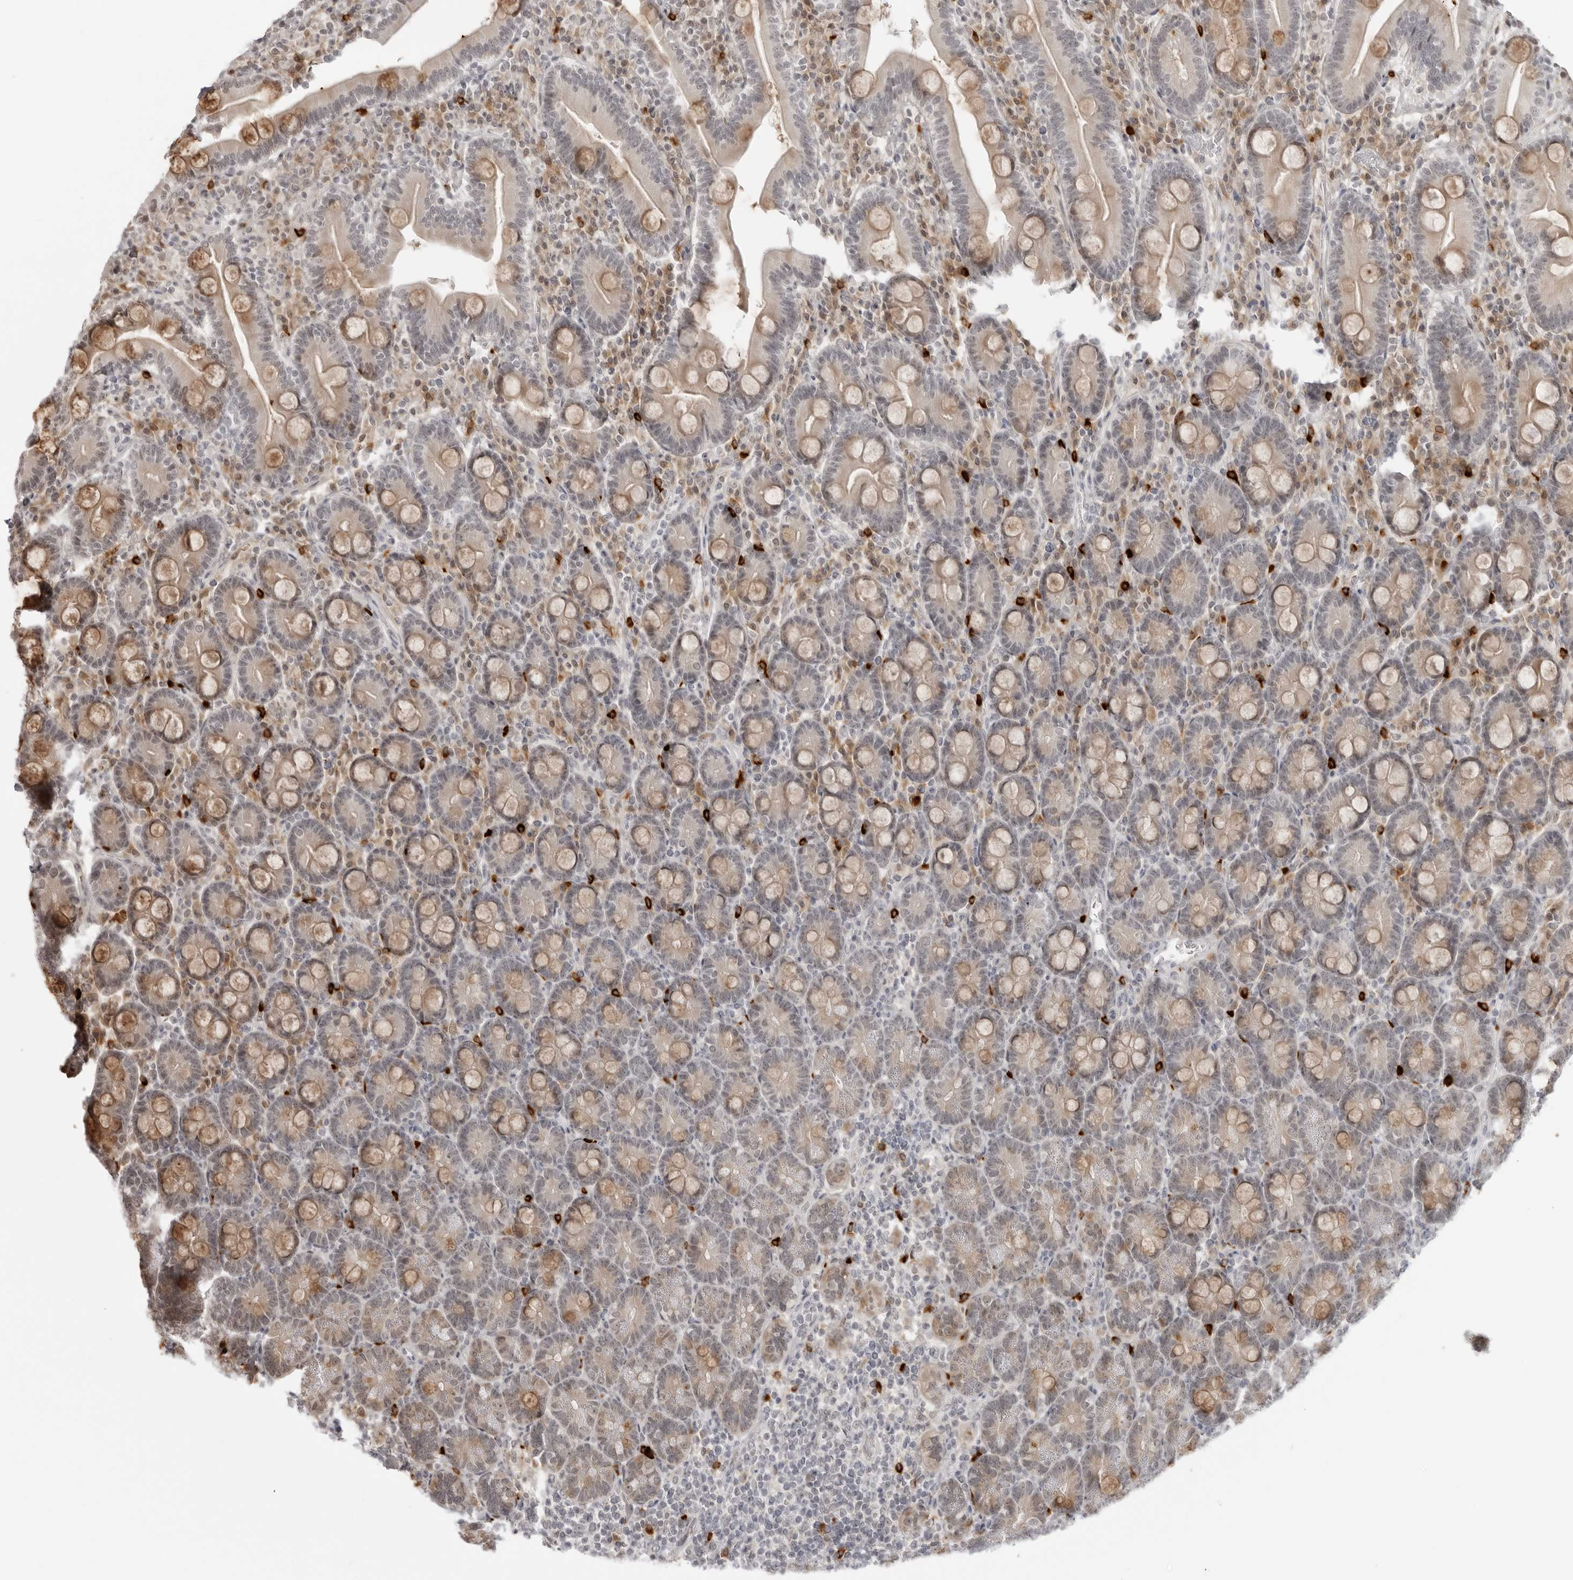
{"staining": {"intensity": "weak", "quantity": ">75%", "location": "cytoplasmic/membranous"}, "tissue": "duodenum", "cell_type": "Glandular cells", "image_type": "normal", "snomed": [{"axis": "morphology", "description": "Normal tissue, NOS"}, {"axis": "topography", "description": "Duodenum"}], "caption": "Immunohistochemistry (IHC) staining of normal duodenum, which demonstrates low levels of weak cytoplasmic/membranous expression in about >75% of glandular cells indicating weak cytoplasmic/membranous protein positivity. The staining was performed using DAB (3,3'-diaminobenzidine) (brown) for protein detection and nuclei were counterstained in hematoxylin (blue).", "gene": "SUGCT", "patient": {"sex": "male", "age": 35}}